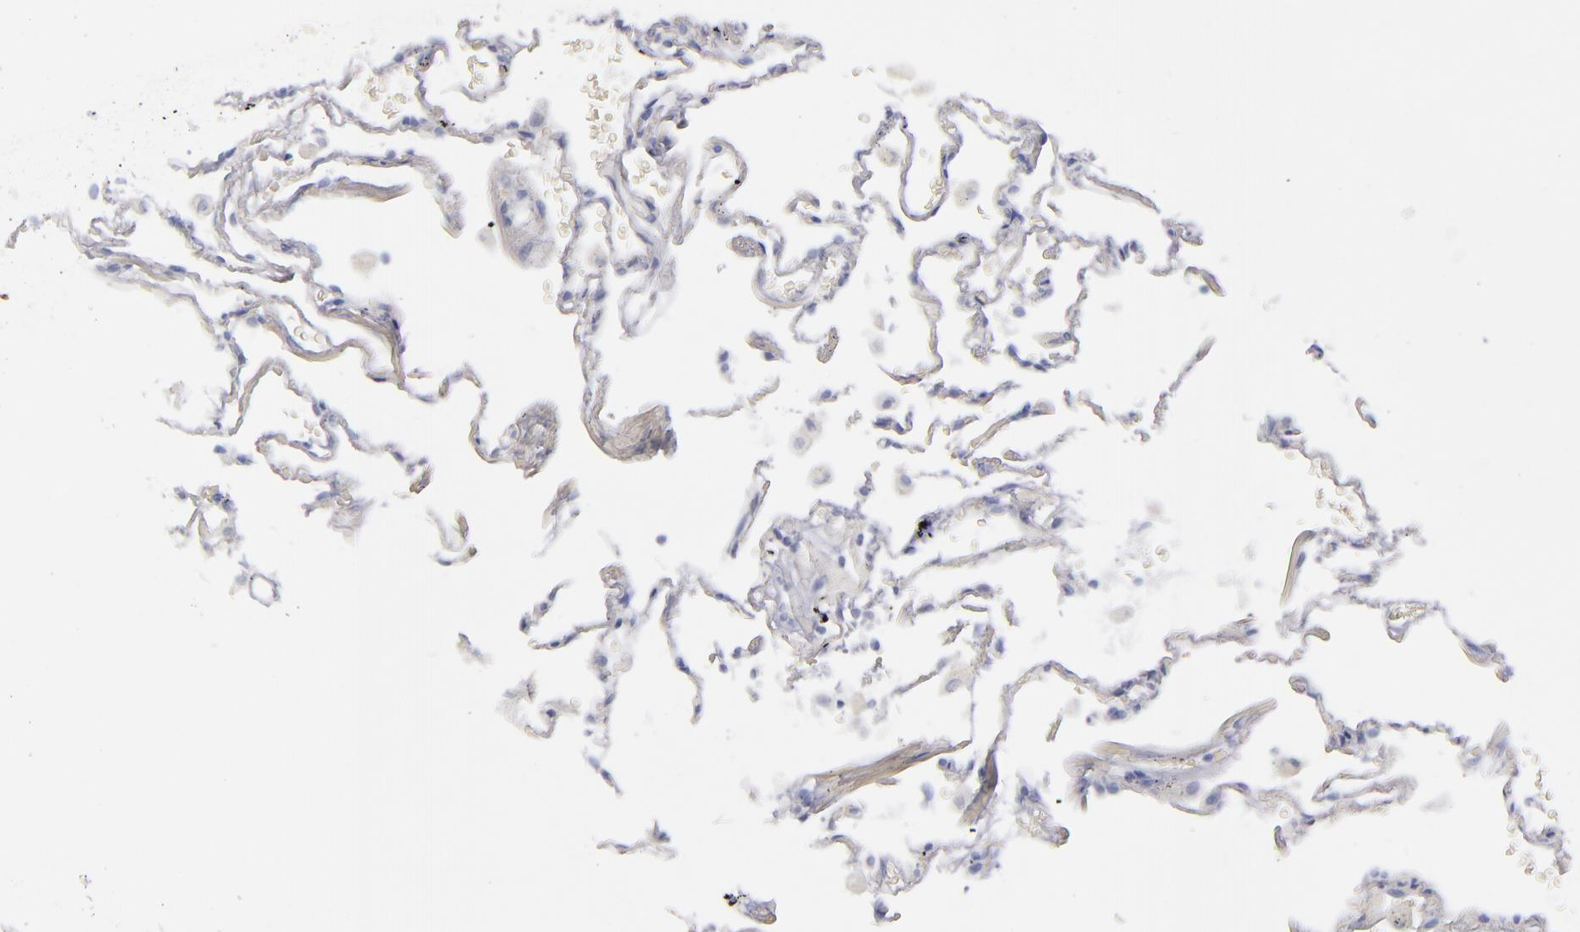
{"staining": {"intensity": "negative", "quantity": "none", "location": "none"}, "tissue": "lung", "cell_type": "Alveolar cells", "image_type": "normal", "snomed": [{"axis": "morphology", "description": "Normal tissue, NOS"}, {"axis": "morphology", "description": "Inflammation, NOS"}, {"axis": "topography", "description": "Lung"}], "caption": "Immunohistochemistry of unremarkable human lung exhibits no positivity in alveolar cells.", "gene": "ANPEP", "patient": {"sex": "male", "age": 69}}